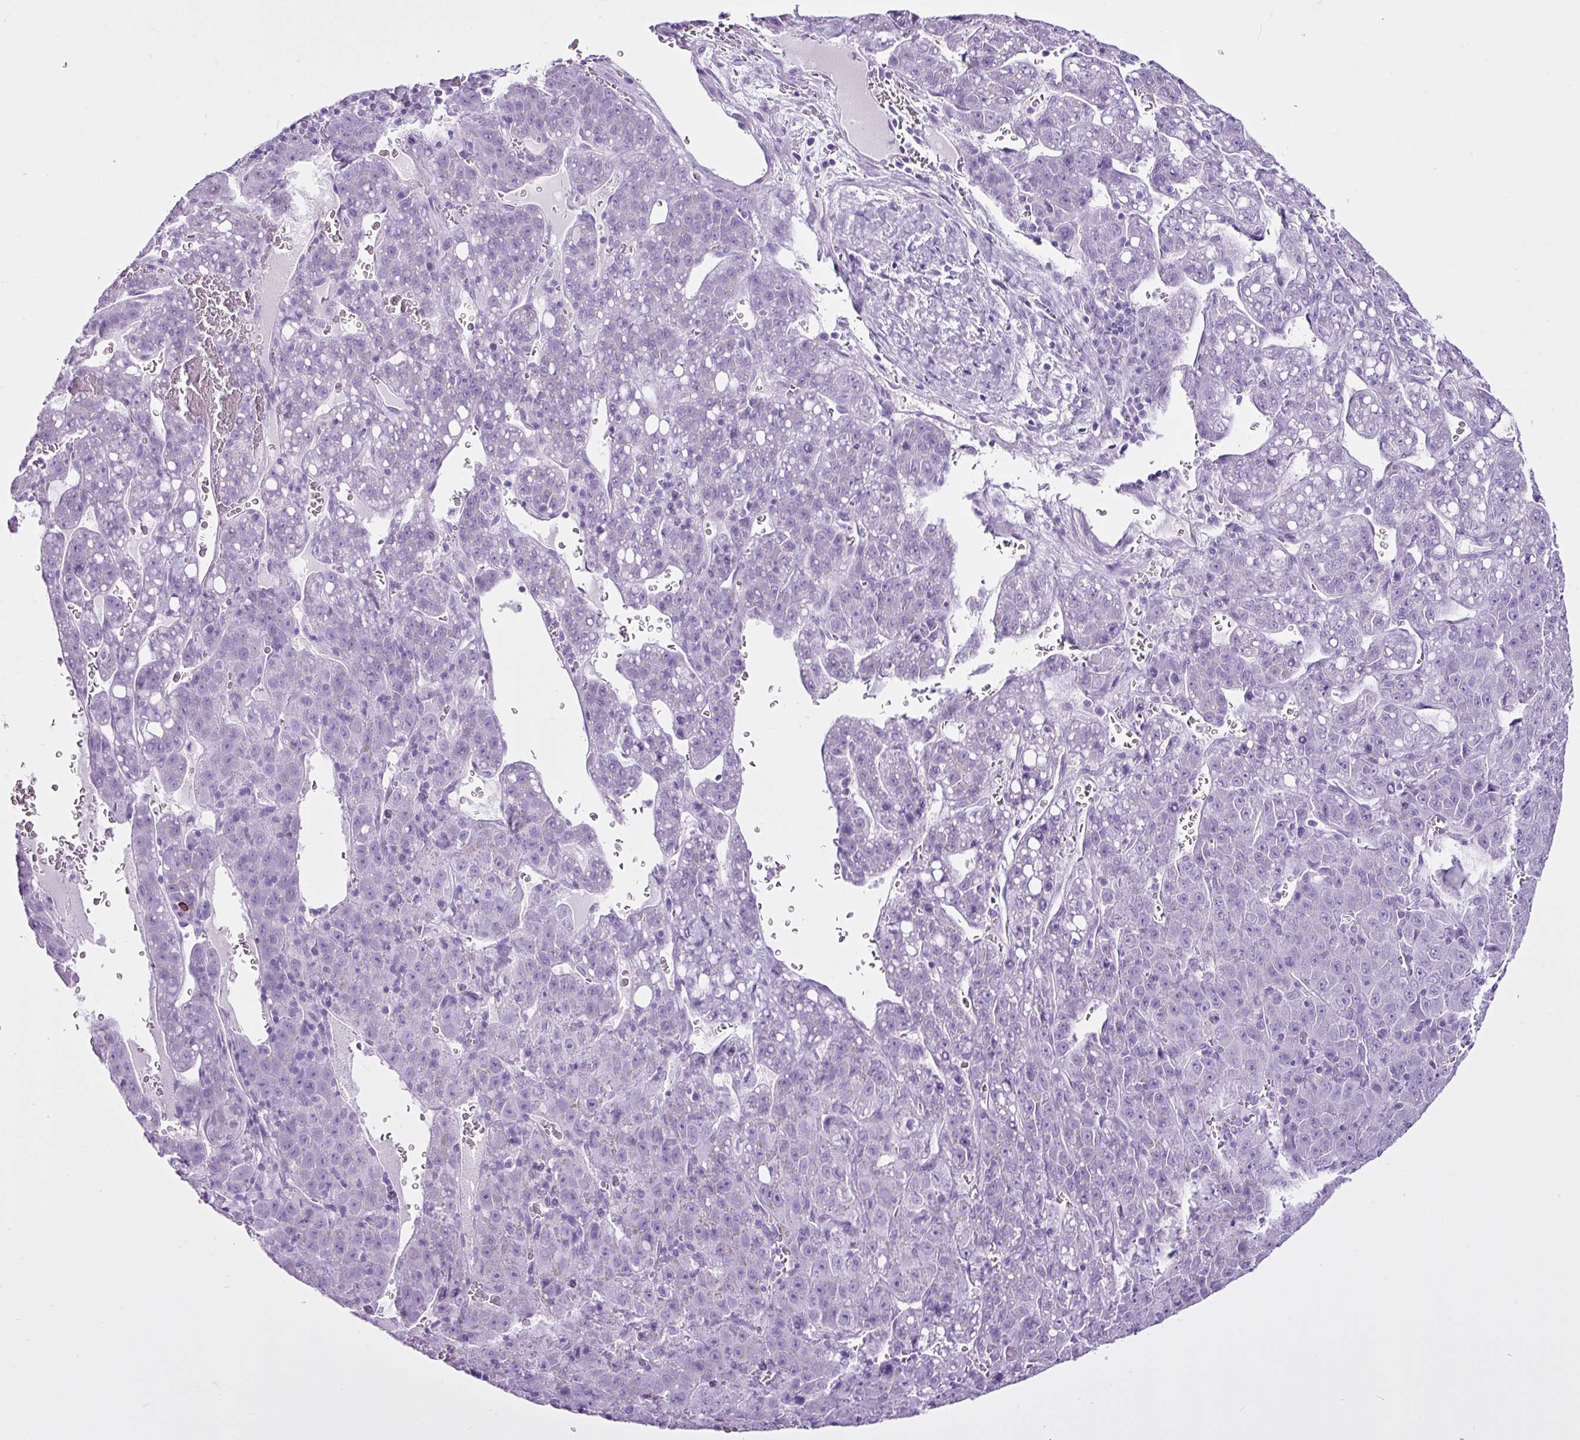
{"staining": {"intensity": "negative", "quantity": "none", "location": "none"}, "tissue": "liver cancer", "cell_type": "Tumor cells", "image_type": "cancer", "snomed": [{"axis": "morphology", "description": "Carcinoma, Hepatocellular, NOS"}, {"axis": "topography", "description": "Liver"}], "caption": "High power microscopy histopathology image of an immunohistochemistry (IHC) image of liver cancer (hepatocellular carcinoma), revealing no significant expression in tumor cells.", "gene": "LILRB4", "patient": {"sex": "female", "age": 53}}